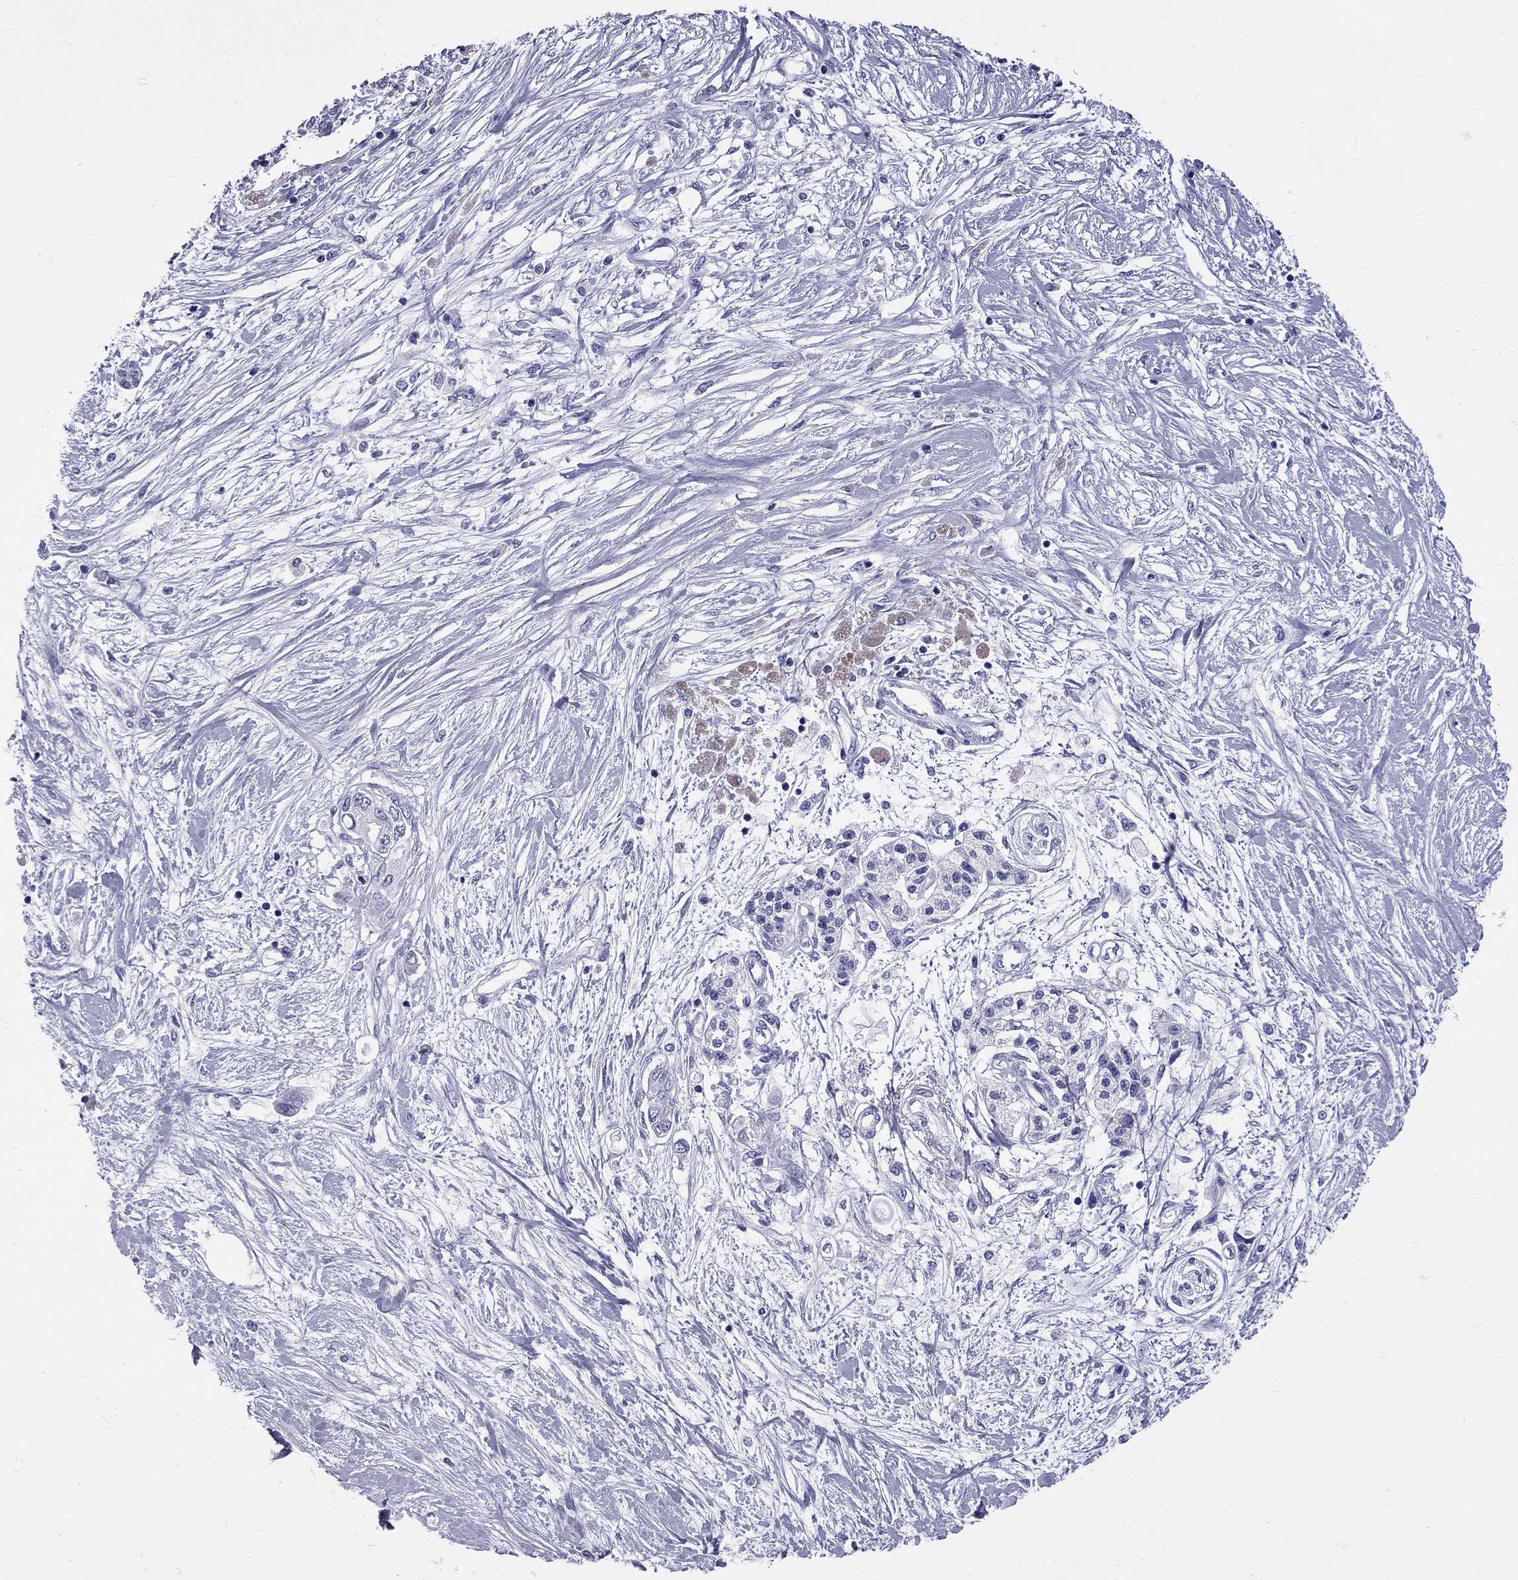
{"staining": {"intensity": "negative", "quantity": "none", "location": "none"}, "tissue": "pancreatic cancer", "cell_type": "Tumor cells", "image_type": "cancer", "snomed": [{"axis": "morphology", "description": "Adenocarcinoma, NOS"}, {"axis": "topography", "description": "Pancreas"}], "caption": "Immunohistochemical staining of pancreatic adenocarcinoma exhibits no significant positivity in tumor cells.", "gene": "EPPIN", "patient": {"sex": "female", "age": 77}}